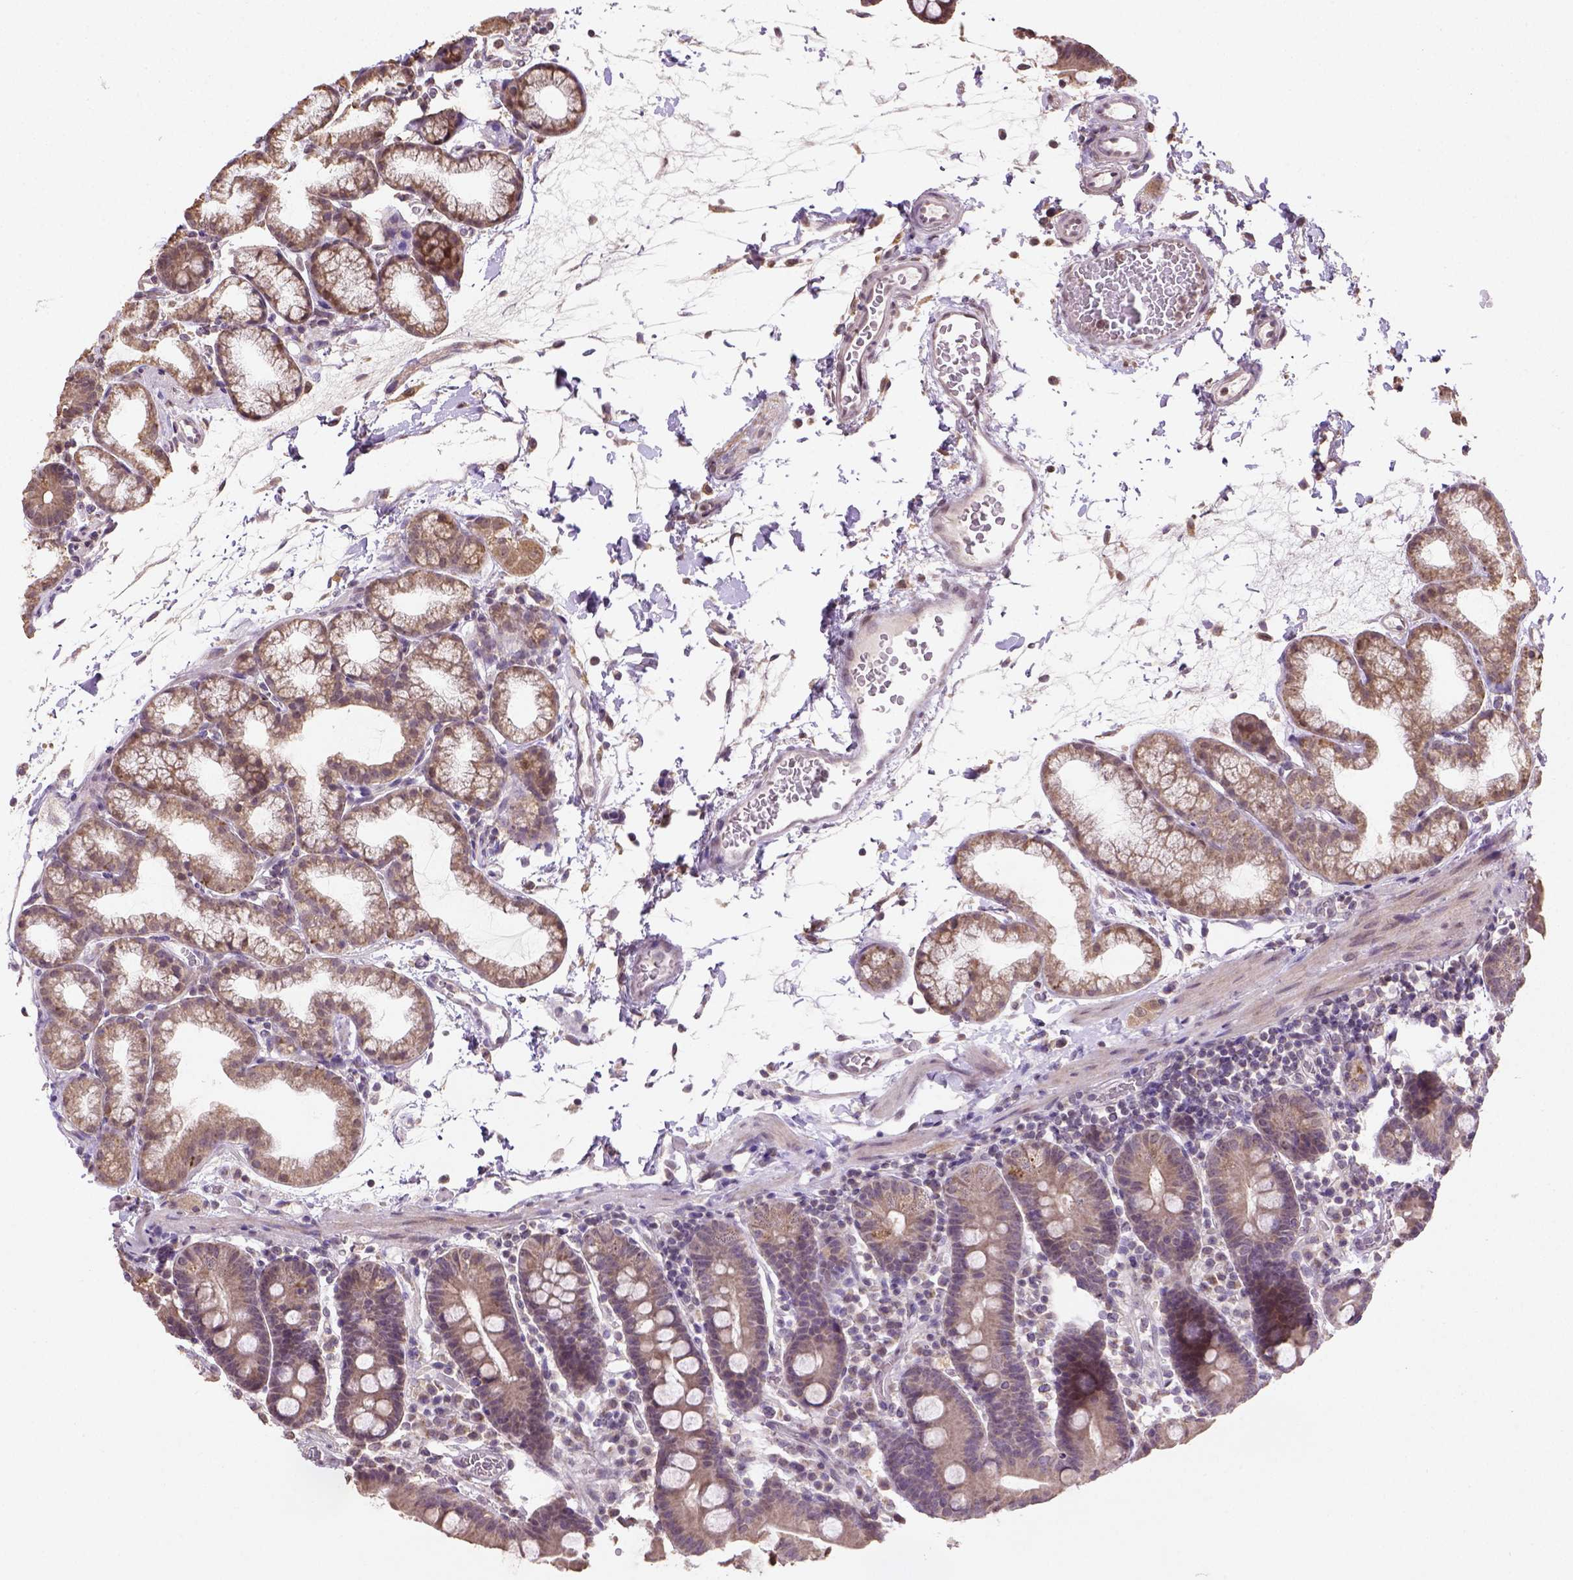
{"staining": {"intensity": "weak", "quantity": ">75%", "location": "cytoplasmic/membranous"}, "tissue": "duodenum", "cell_type": "Glandular cells", "image_type": "normal", "snomed": [{"axis": "morphology", "description": "Normal tissue, NOS"}, {"axis": "topography", "description": "Pancreas"}, {"axis": "topography", "description": "Duodenum"}], "caption": "Protein expression analysis of unremarkable human duodenum reveals weak cytoplasmic/membranous staining in approximately >75% of glandular cells. (IHC, brightfield microscopy, high magnification).", "gene": "NUDT10", "patient": {"sex": "male", "age": 59}}